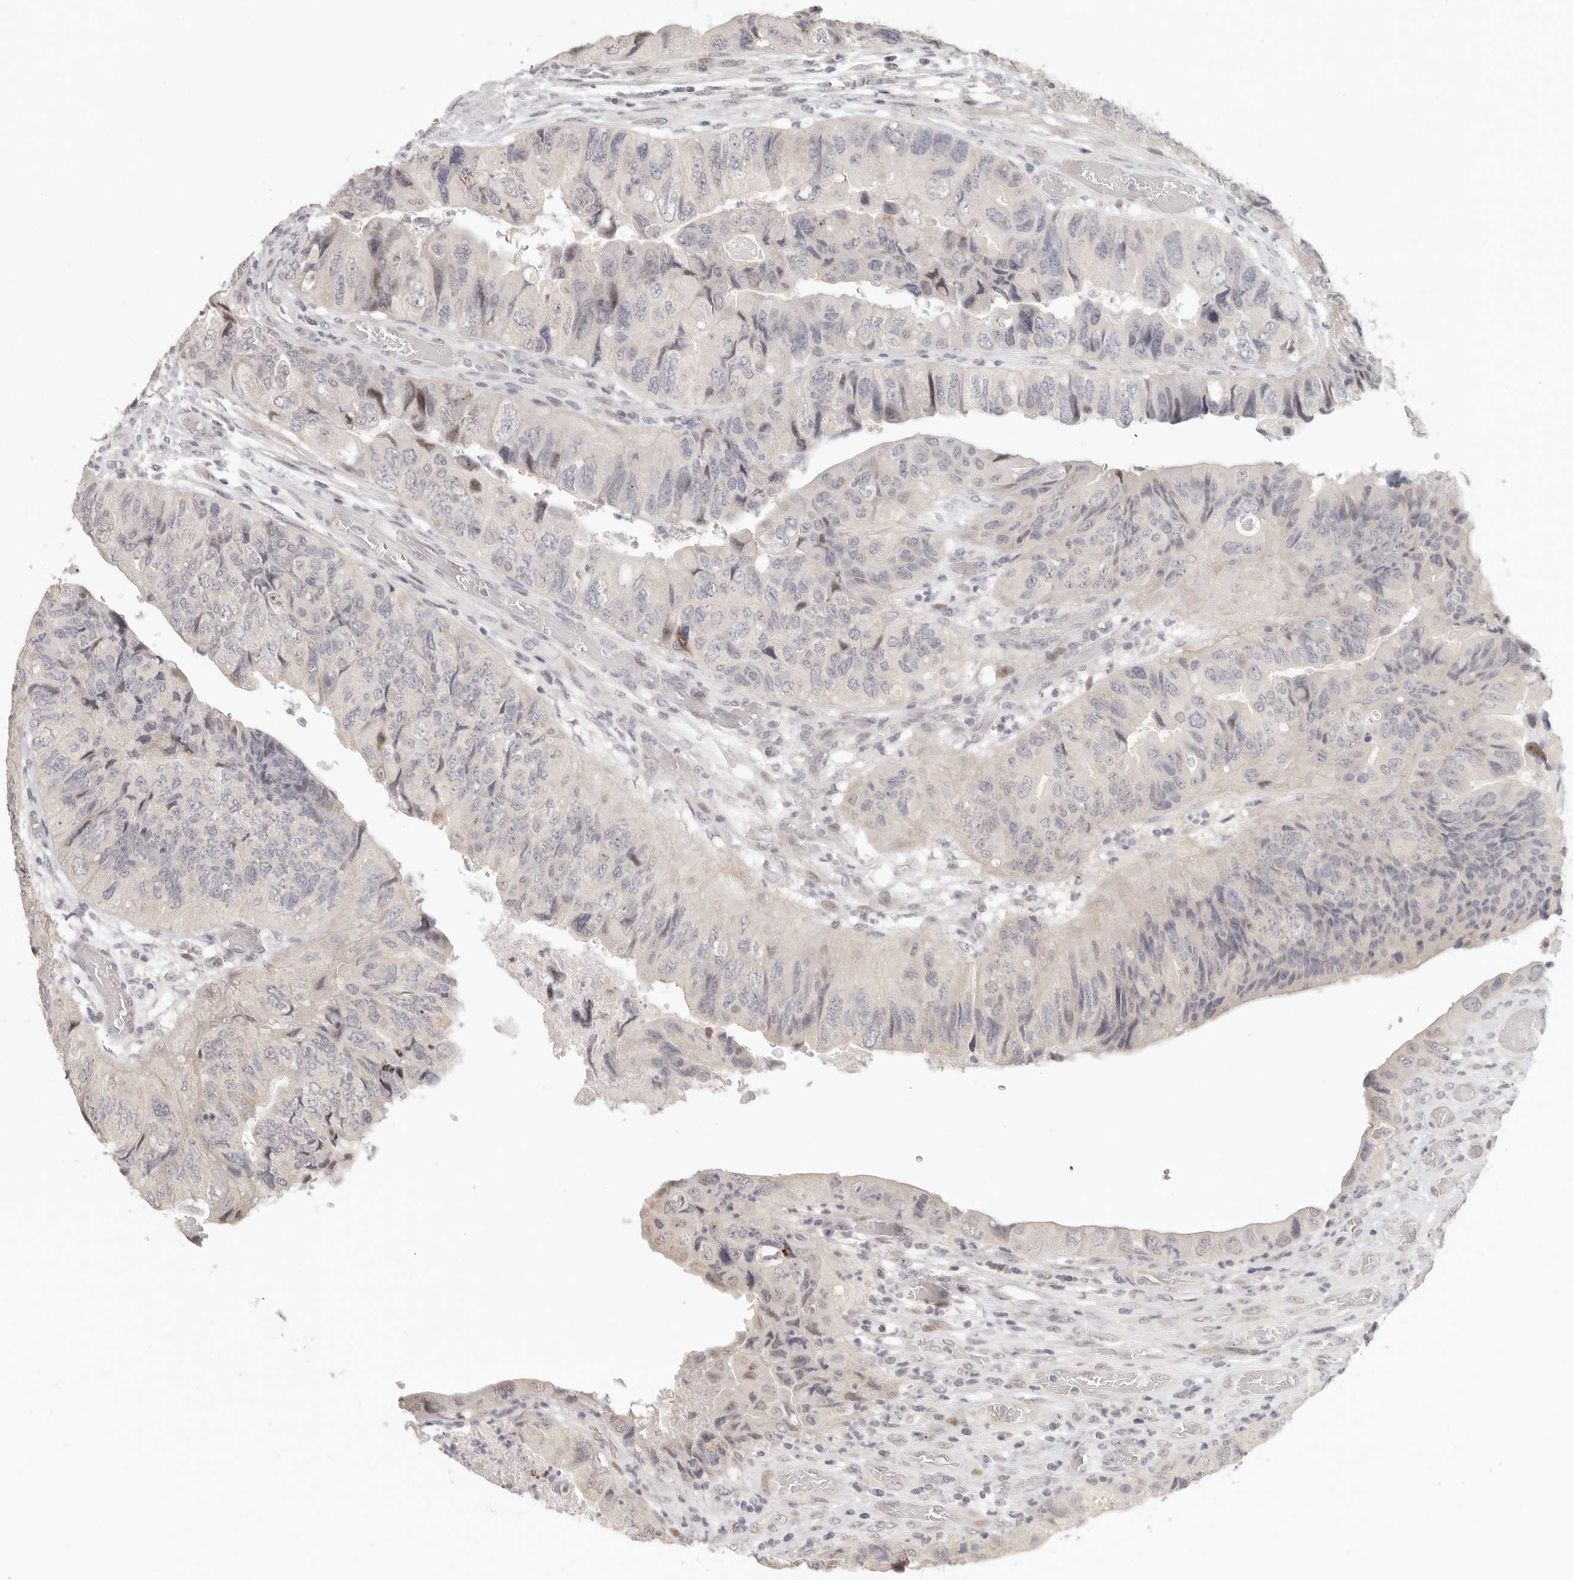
{"staining": {"intensity": "negative", "quantity": "none", "location": "none"}, "tissue": "colorectal cancer", "cell_type": "Tumor cells", "image_type": "cancer", "snomed": [{"axis": "morphology", "description": "Adenocarcinoma, NOS"}, {"axis": "topography", "description": "Rectum"}], "caption": "Adenocarcinoma (colorectal) was stained to show a protein in brown. There is no significant expression in tumor cells.", "gene": "GPBP1L1", "patient": {"sex": "male", "age": 63}}